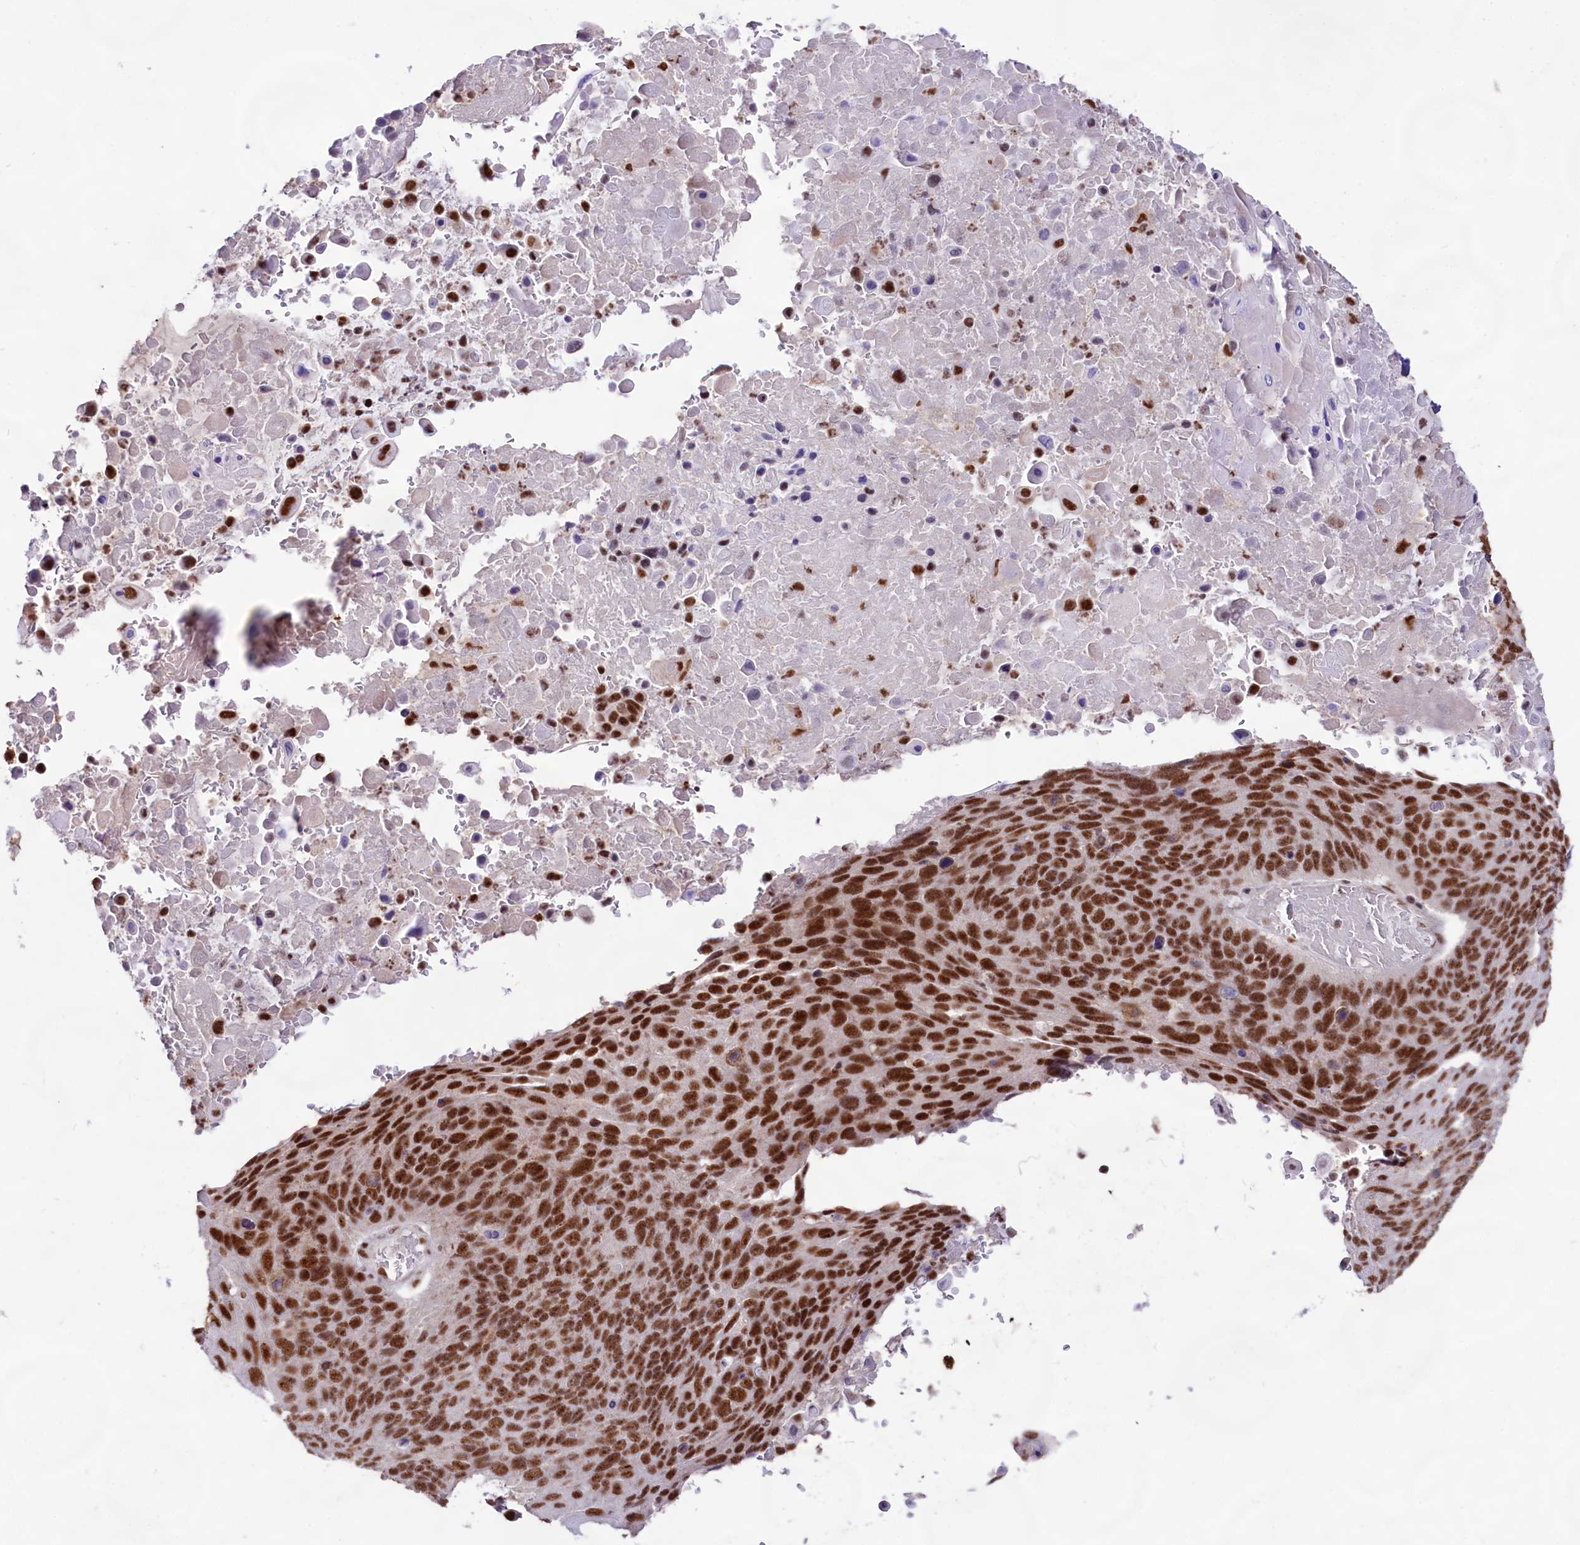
{"staining": {"intensity": "strong", "quantity": ">75%", "location": "nuclear"}, "tissue": "lung cancer", "cell_type": "Tumor cells", "image_type": "cancer", "snomed": [{"axis": "morphology", "description": "Squamous cell carcinoma, NOS"}, {"axis": "topography", "description": "Lung"}], "caption": "The immunohistochemical stain highlights strong nuclear positivity in tumor cells of lung cancer tissue. The staining was performed using DAB to visualize the protein expression in brown, while the nuclei were stained in blue with hematoxylin (Magnification: 20x).", "gene": "HIRA", "patient": {"sex": "male", "age": 66}}